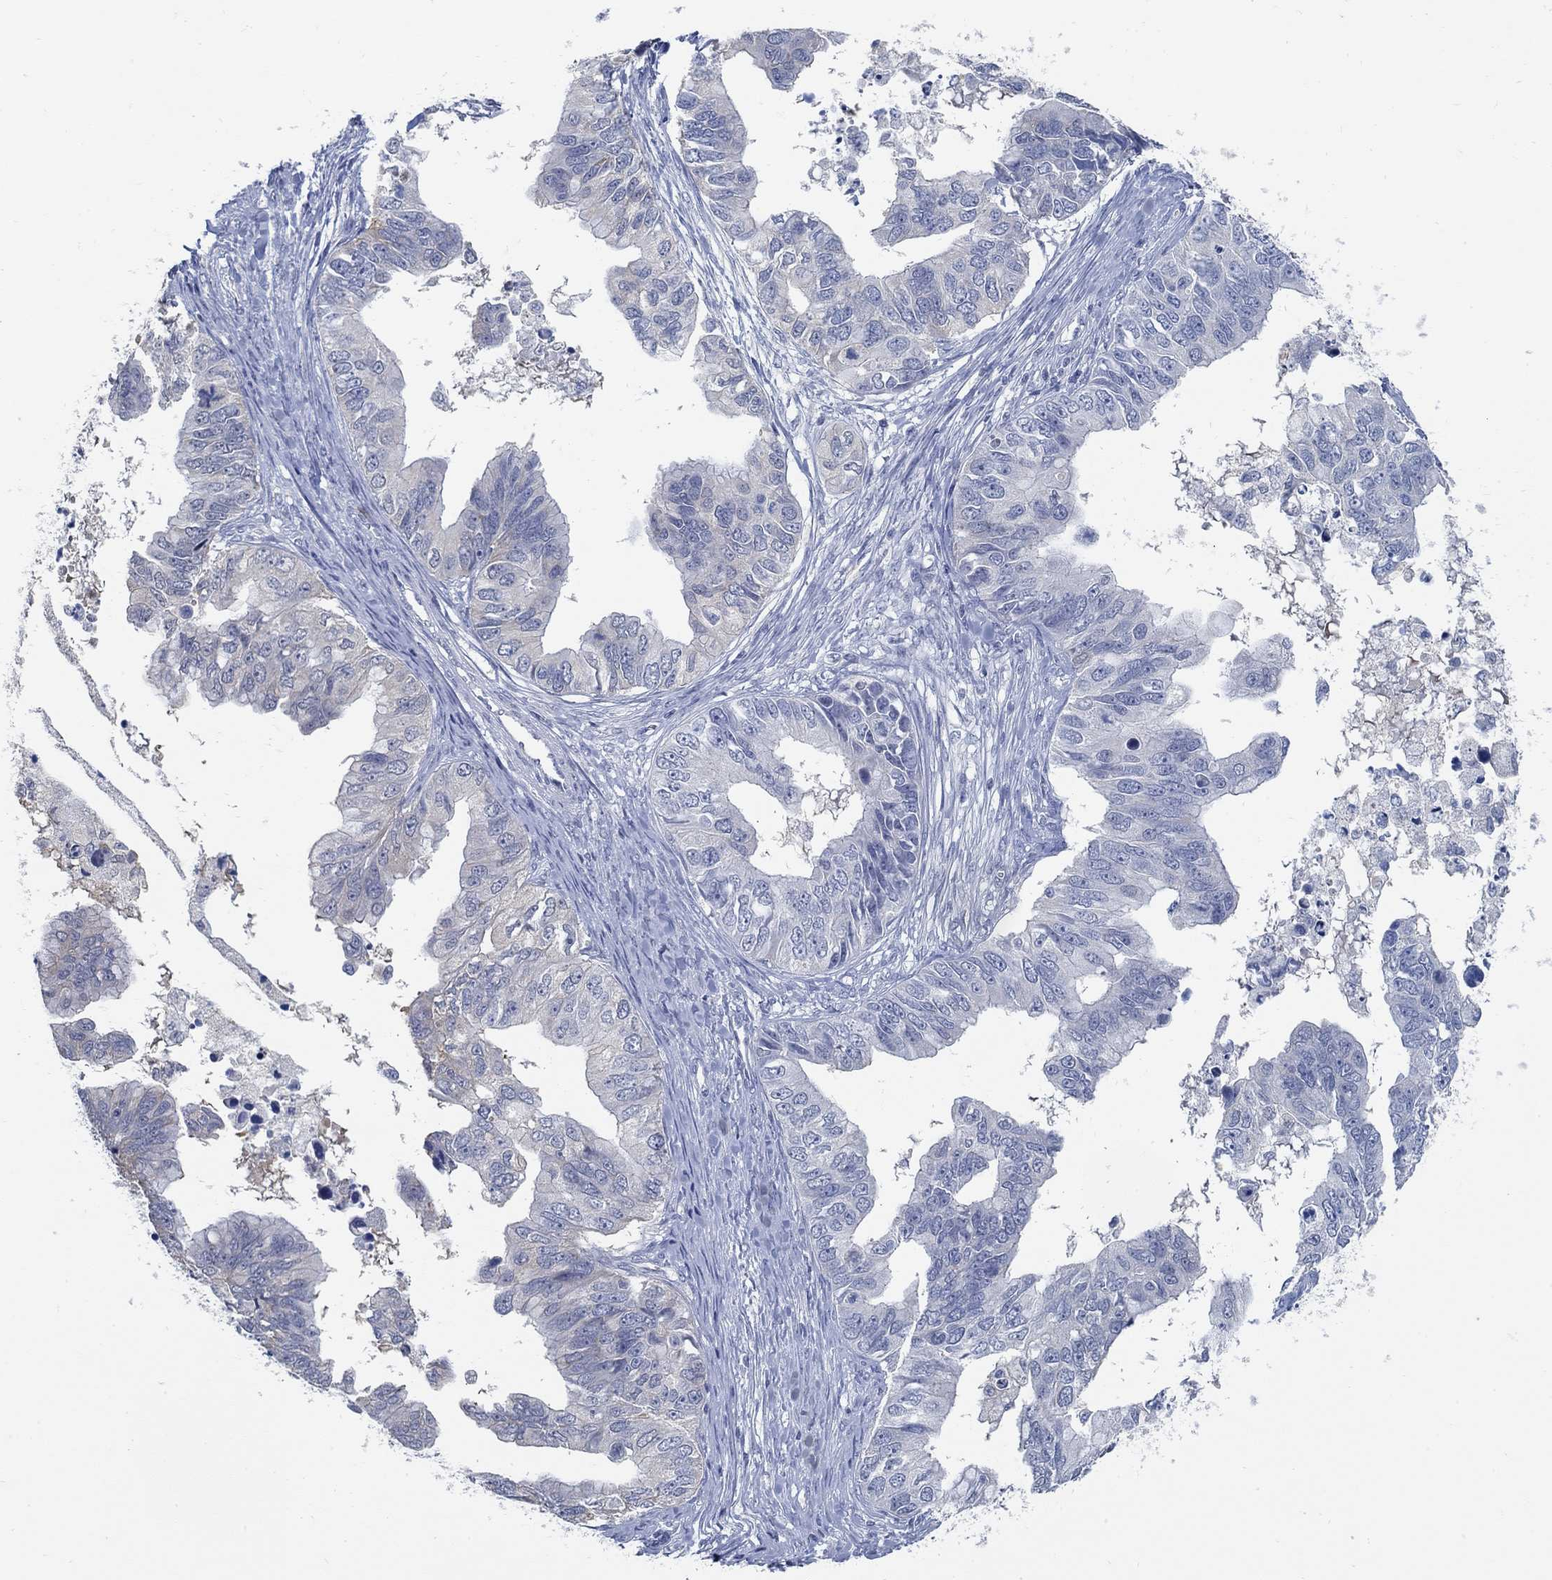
{"staining": {"intensity": "weak", "quantity": "<25%", "location": "cytoplasmic/membranous"}, "tissue": "ovarian cancer", "cell_type": "Tumor cells", "image_type": "cancer", "snomed": [{"axis": "morphology", "description": "Cystadenocarcinoma, mucinous, NOS"}, {"axis": "topography", "description": "Ovary"}], "caption": "Ovarian mucinous cystadenocarcinoma stained for a protein using immunohistochemistry (IHC) reveals no expression tumor cells.", "gene": "PCDH11X", "patient": {"sex": "female", "age": 76}}